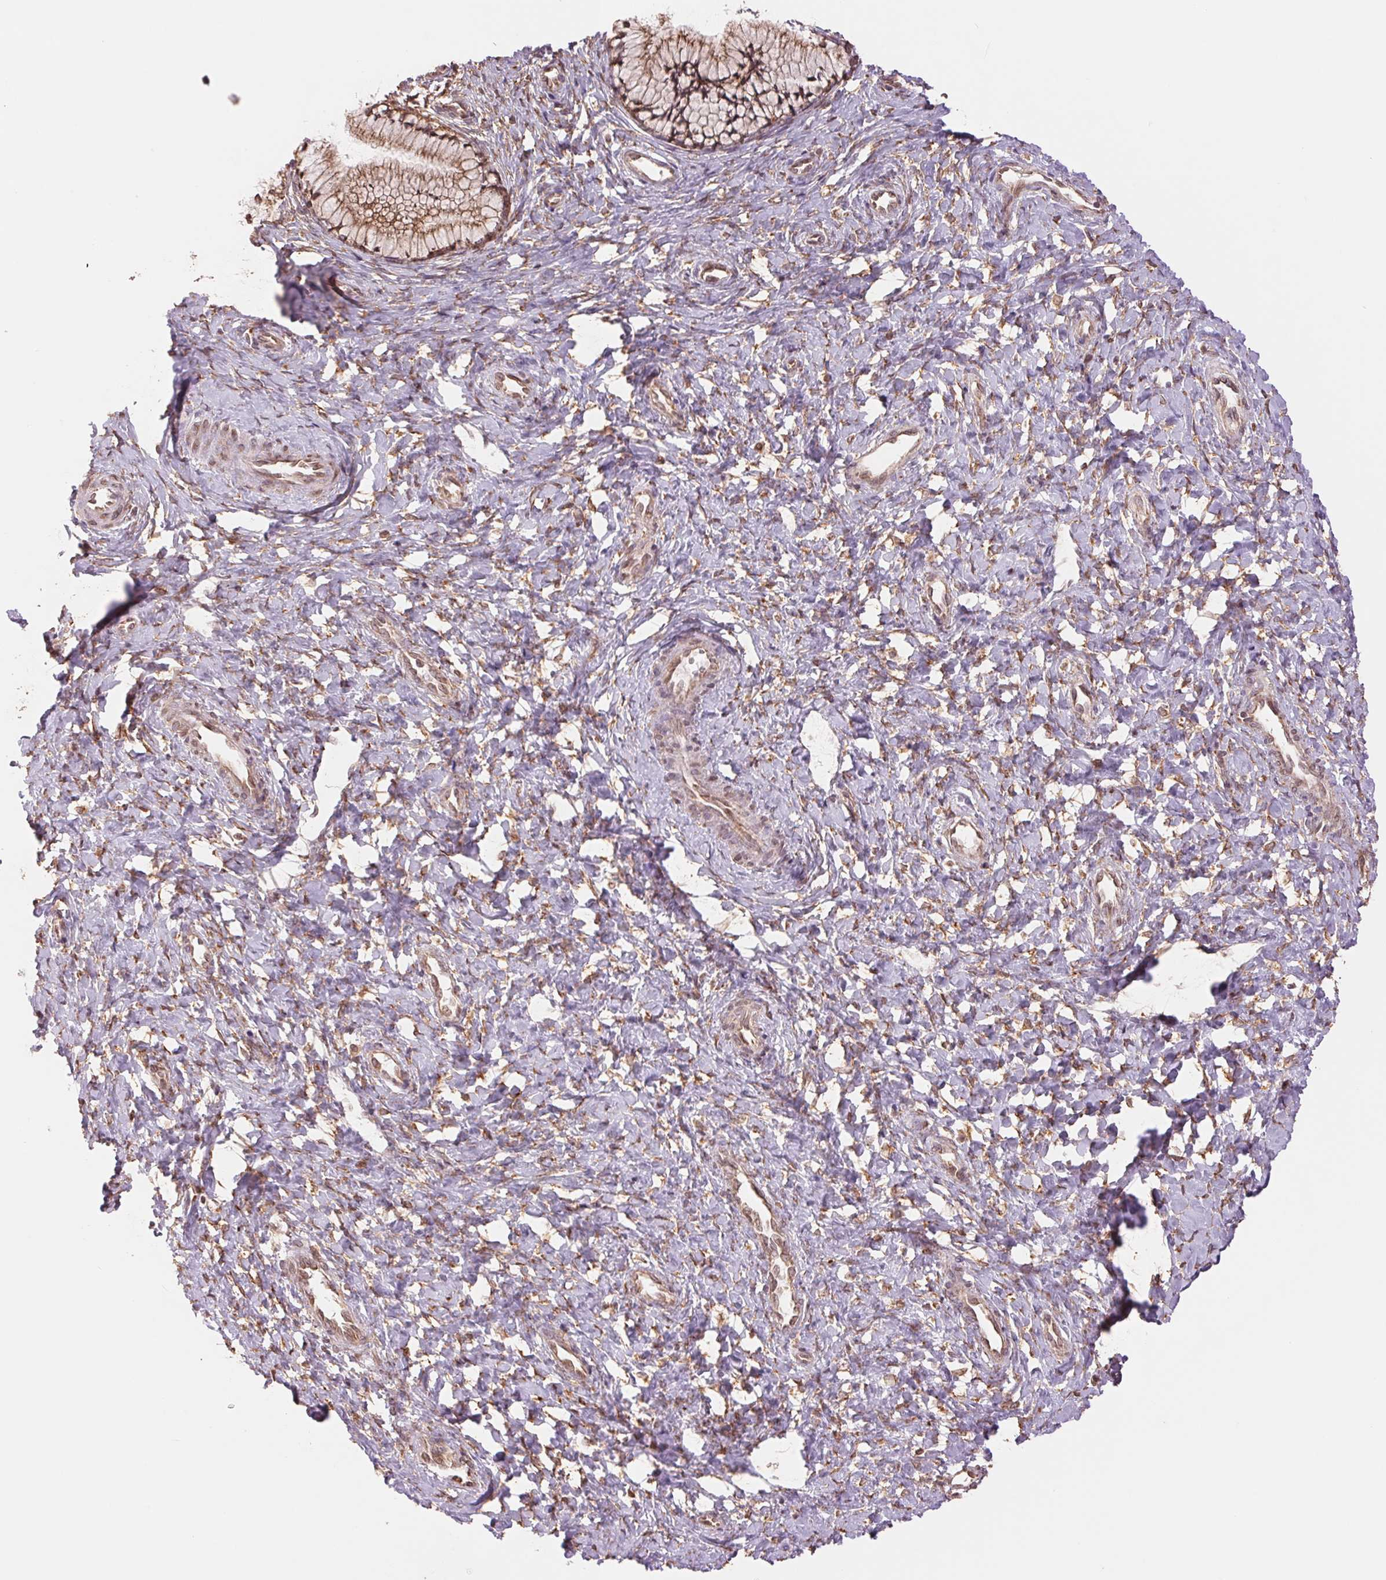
{"staining": {"intensity": "moderate", "quantity": ">75%", "location": "cytoplasmic/membranous"}, "tissue": "cervix", "cell_type": "Glandular cells", "image_type": "normal", "snomed": [{"axis": "morphology", "description": "Normal tissue, NOS"}, {"axis": "topography", "description": "Cervix"}], "caption": "Cervix stained with DAB (3,3'-diaminobenzidine) immunohistochemistry demonstrates medium levels of moderate cytoplasmic/membranous staining in approximately >75% of glandular cells. The protein of interest is stained brown, and the nuclei are stained in blue (DAB (3,3'-diaminobenzidine) IHC with brightfield microscopy, high magnification).", "gene": "RPN1", "patient": {"sex": "female", "age": 37}}